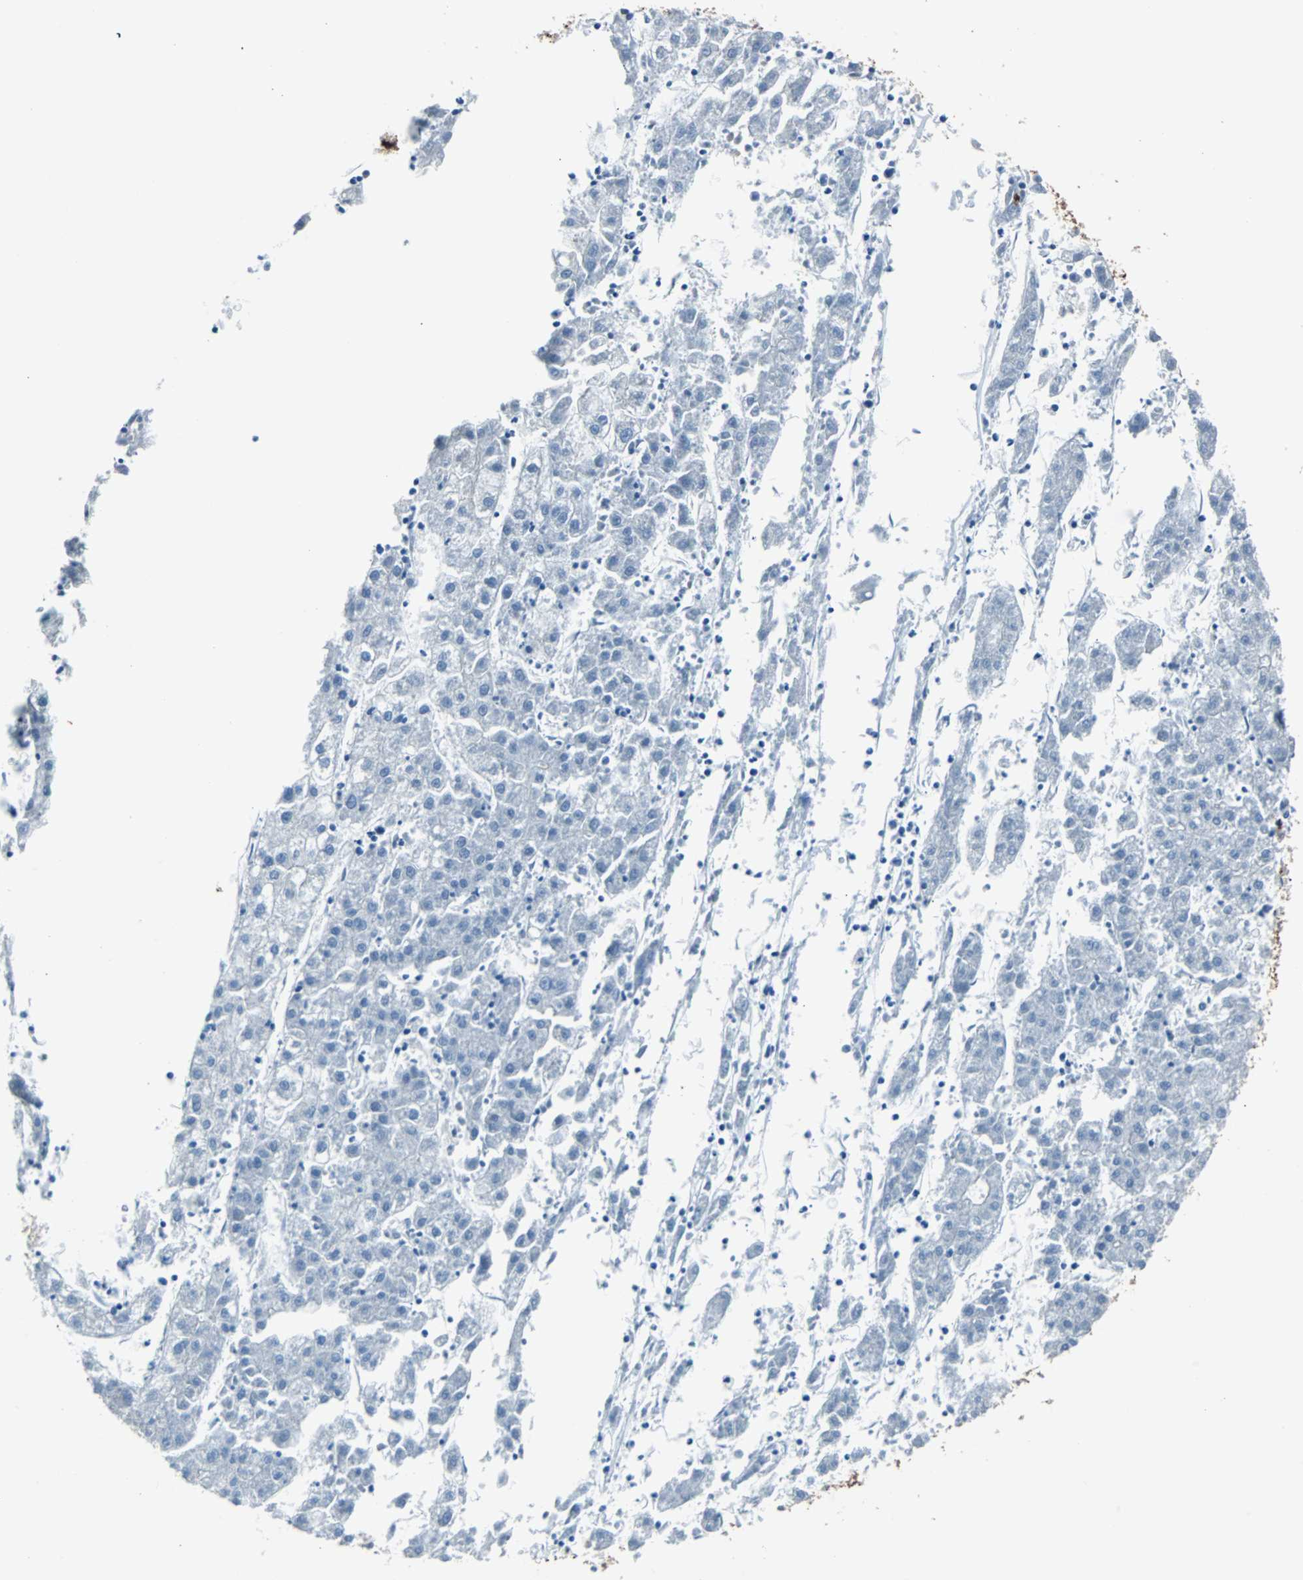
{"staining": {"intensity": "negative", "quantity": "none", "location": "none"}, "tissue": "liver cancer", "cell_type": "Tumor cells", "image_type": "cancer", "snomed": [{"axis": "morphology", "description": "Carcinoma, Hepatocellular, NOS"}, {"axis": "topography", "description": "Liver"}], "caption": "The IHC image has no significant expression in tumor cells of liver hepatocellular carcinoma tissue.", "gene": "KRT7", "patient": {"sex": "male", "age": 72}}